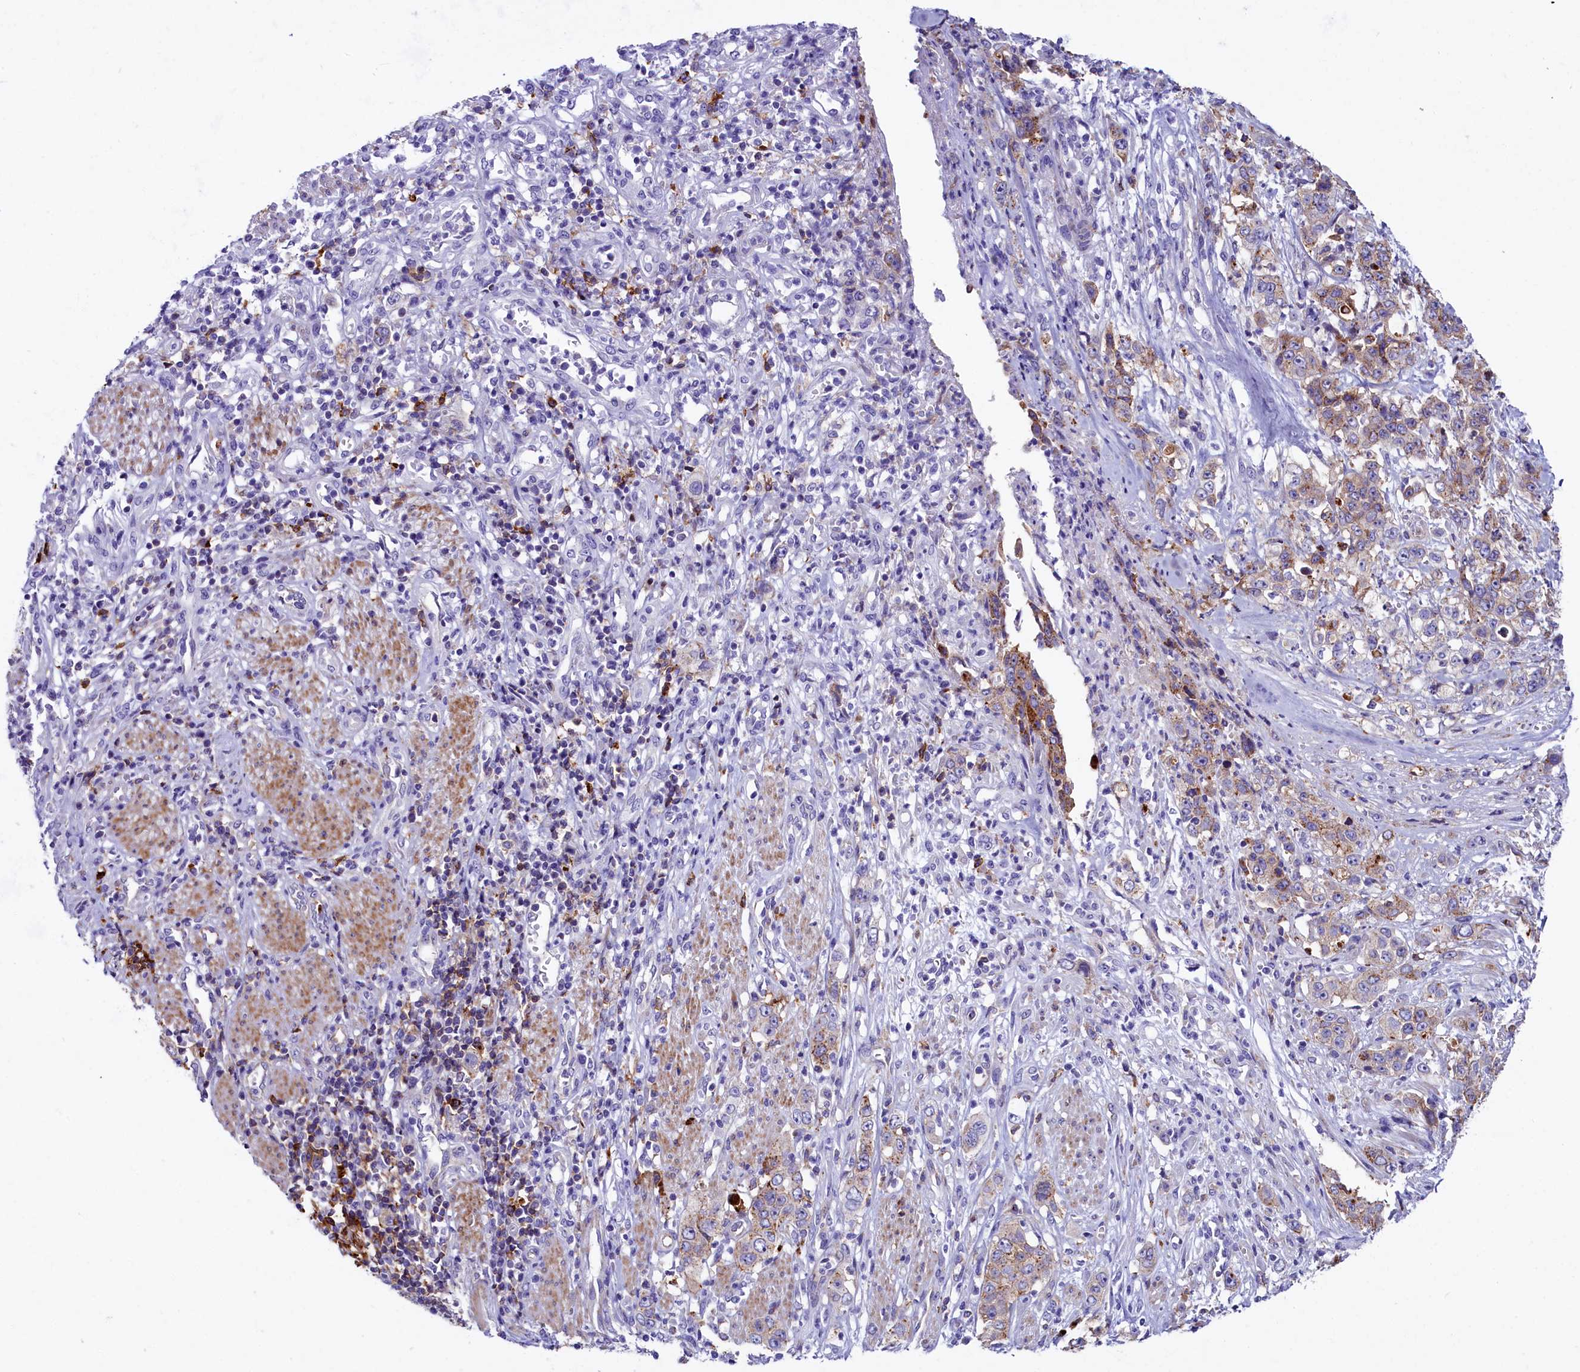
{"staining": {"intensity": "weak", "quantity": "<25%", "location": "cytoplasmic/membranous"}, "tissue": "stomach cancer", "cell_type": "Tumor cells", "image_type": "cancer", "snomed": [{"axis": "morphology", "description": "Adenocarcinoma, NOS"}, {"axis": "topography", "description": "Stomach, upper"}], "caption": "Image shows no significant protein expression in tumor cells of stomach adenocarcinoma.", "gene": "IL20RA", "patient": {"sex": "male", "age": 62}}